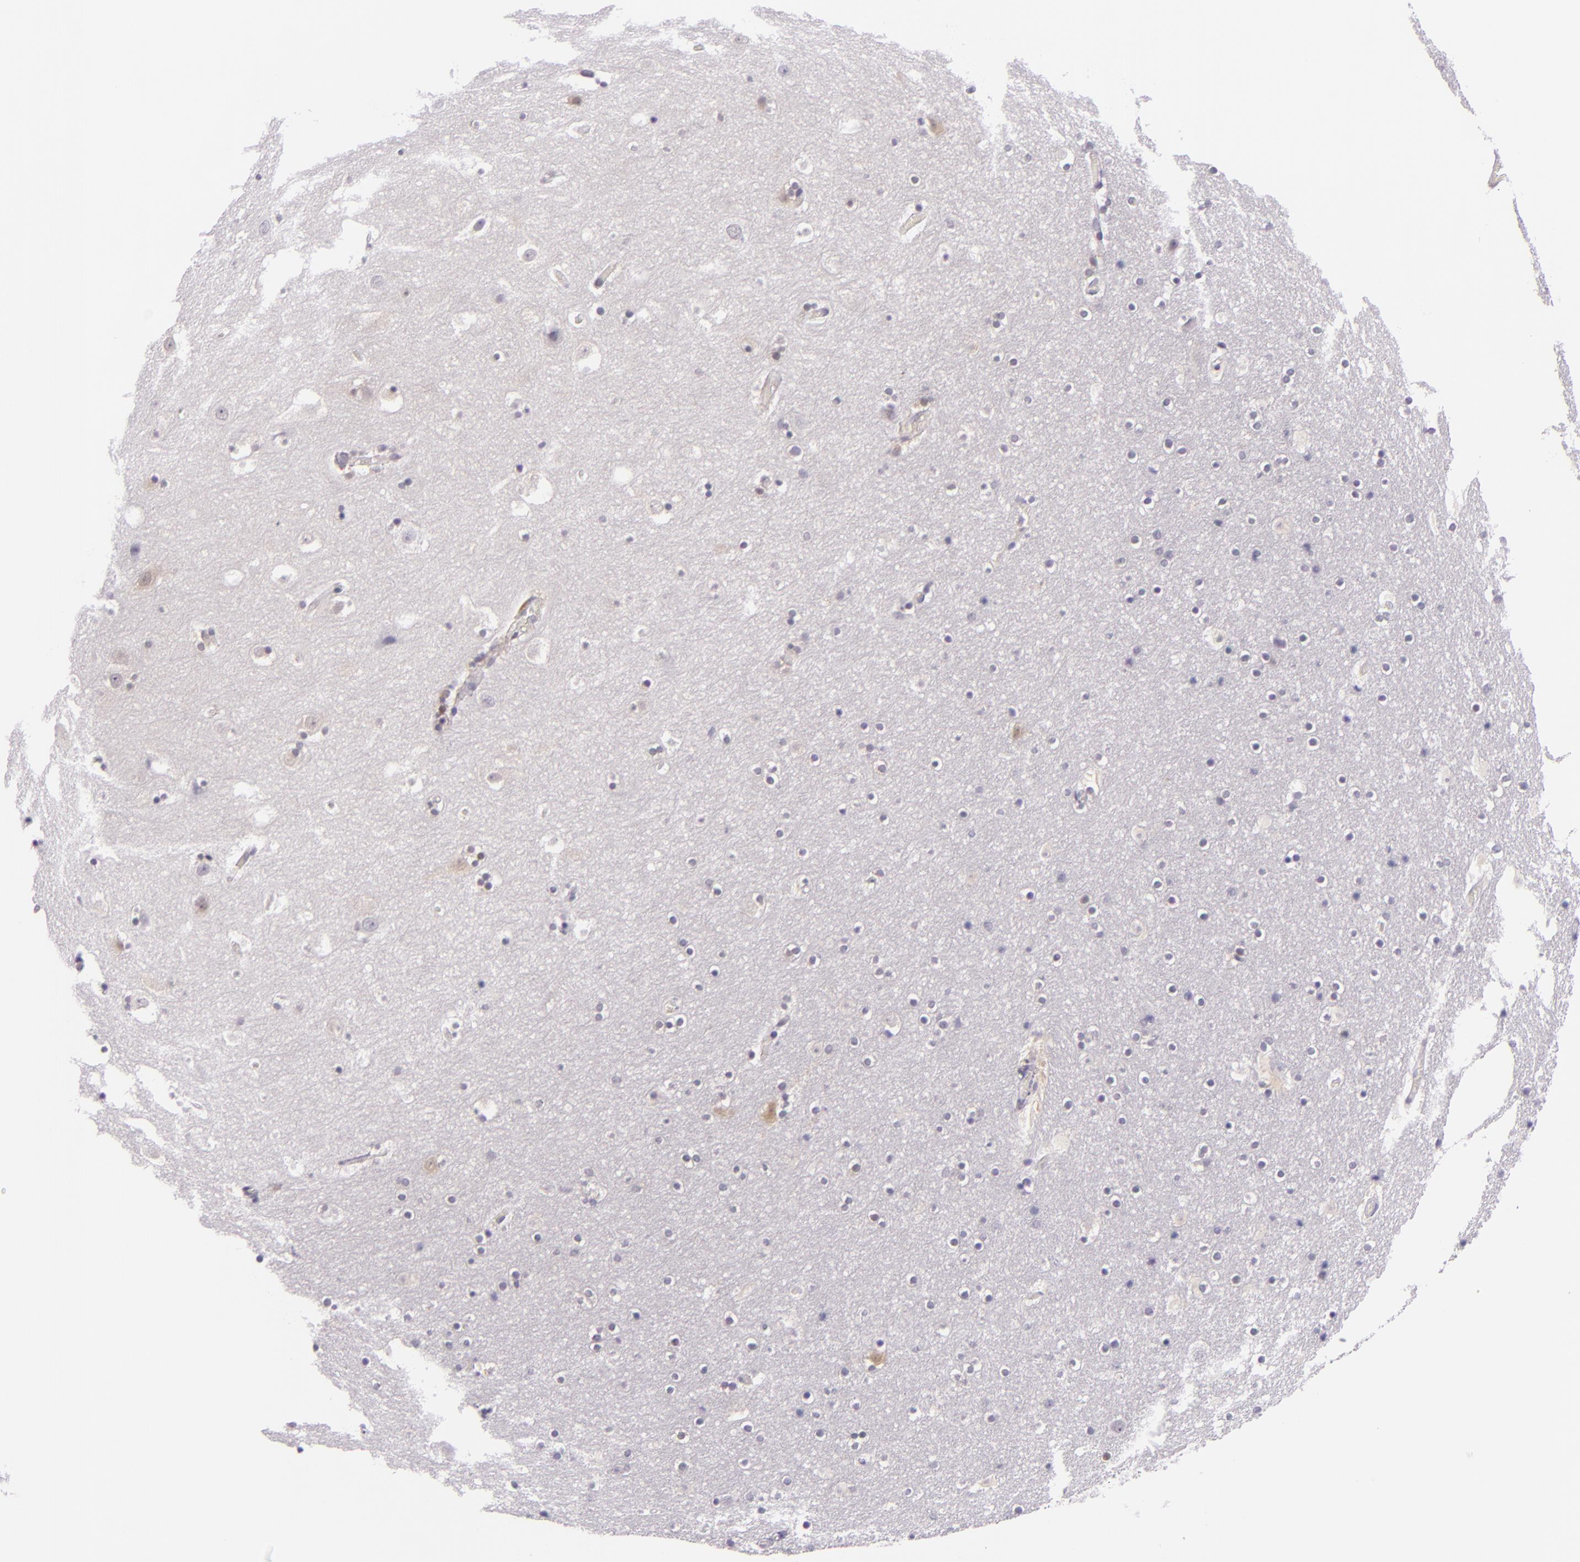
{"staining": {"intensity": "negative", "quantity": "none", "location": "none"}, "tissue": "hippocampus", "cell_type": "Glial cells", "image_type": "normal", "snomed": [{"axis": "morphology", "description": "Normal tissue, NOS"}, {"axis": "topography", "description": "Hippocampus"}], "caption": "The photomicrograph demonstrates no significant expression in glial cells of hippocampus. (IHC, brightfield microscopy, high magnification).", "gene": "HSP90AA1", "patient": {"sex": "male", "age": 45}}